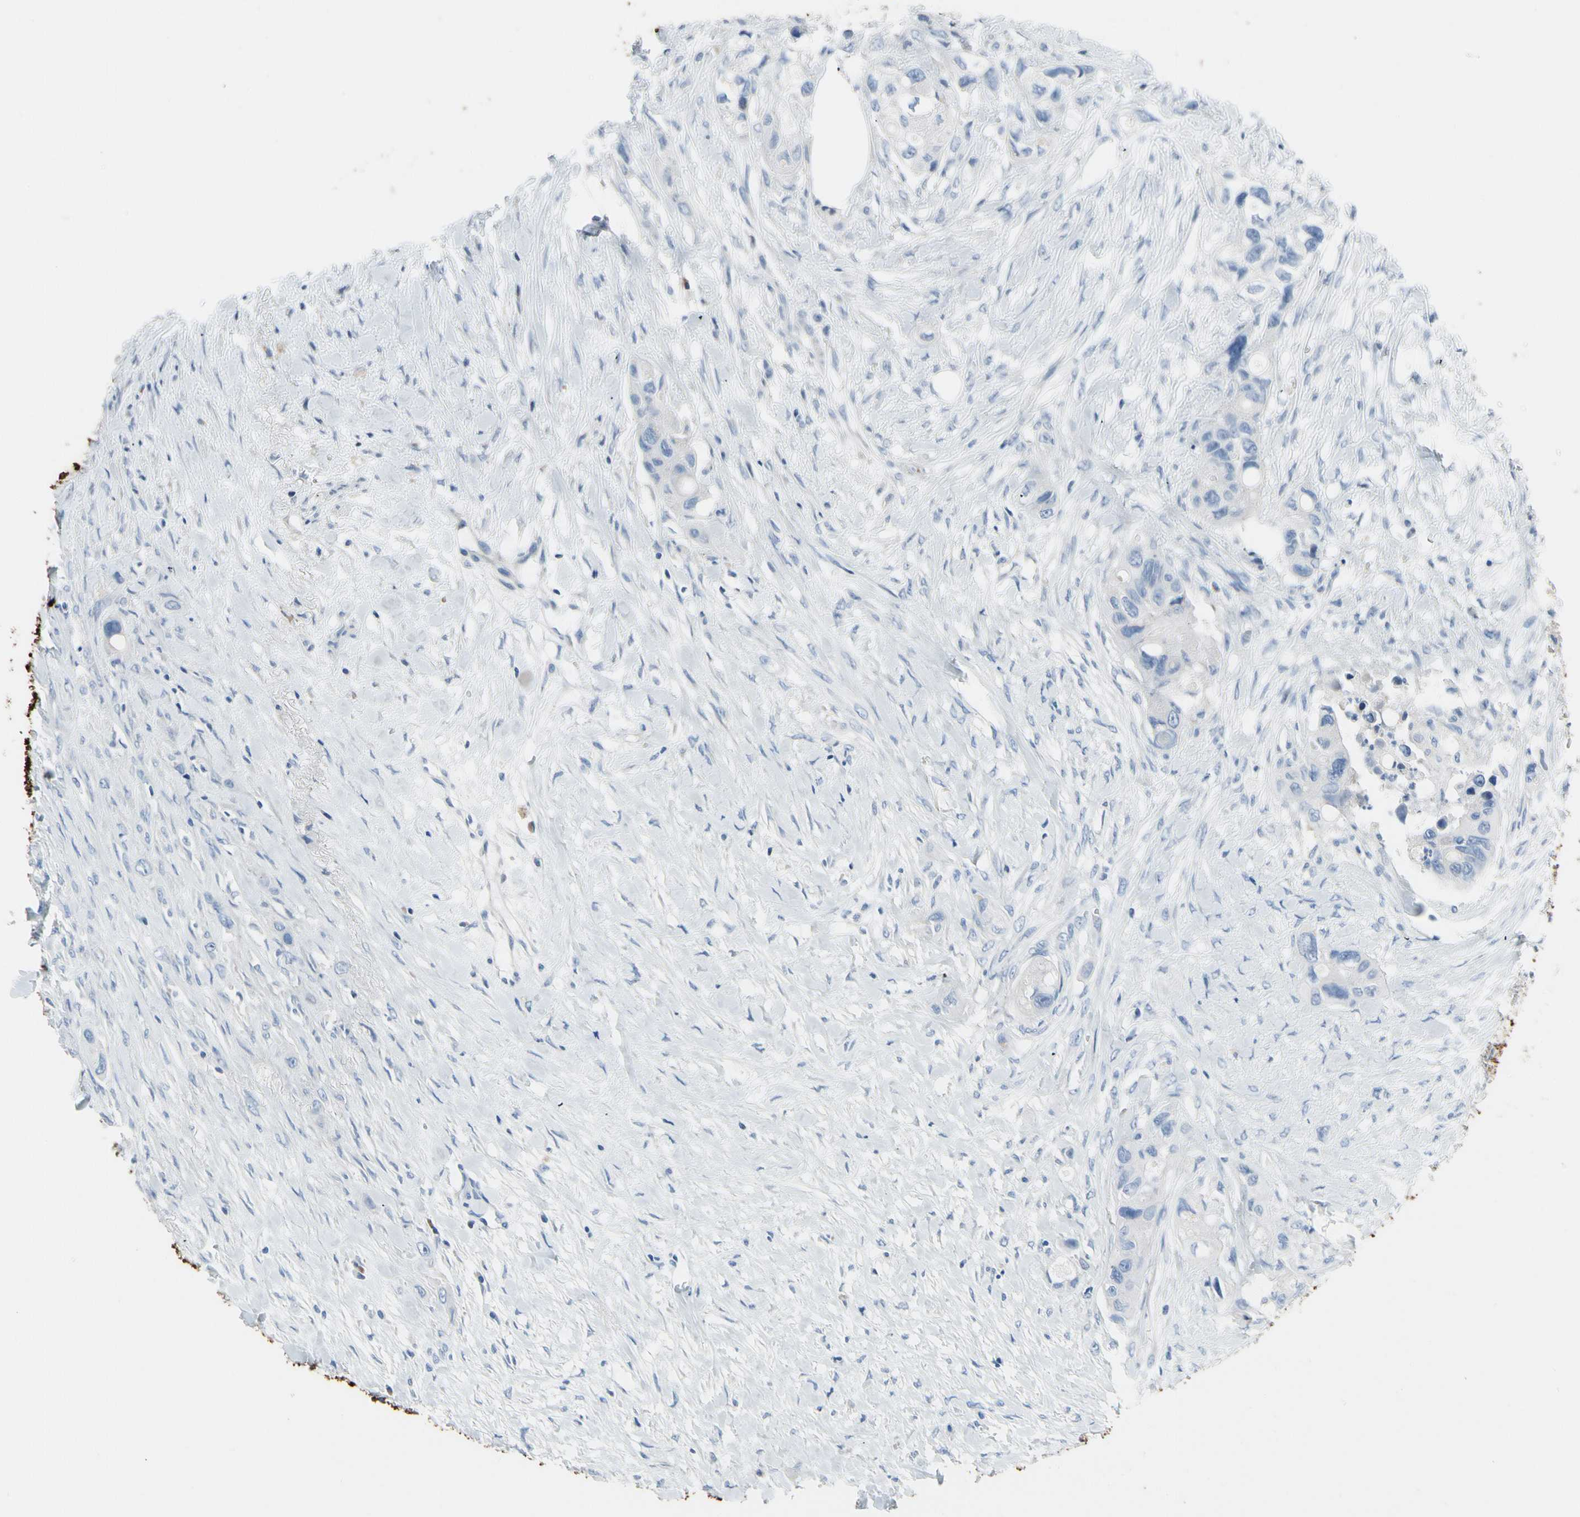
{"staining": {"intensity": "negative", "quantity": "none", "location": "none"}, "tissue": "colorectal cancer", "cell_type": "Tumor cells", "image_type": "cancer", "snomed": [{"axis": "morphology", "description": "Adenocarcinoma, NOS"}, {"axis": "topography", "description": "Colon"}], "caption": "High magnification brightfield microscopy of adenocarcinoma (colorectal) stained with DAB (3,3'-diaminobenzidine) (brown) and counterstained with hematoxylin (blue): tumor cells show no significant positivity.", "gene": "MUC5B", "patient": {"sex": "female", "age": 57}}